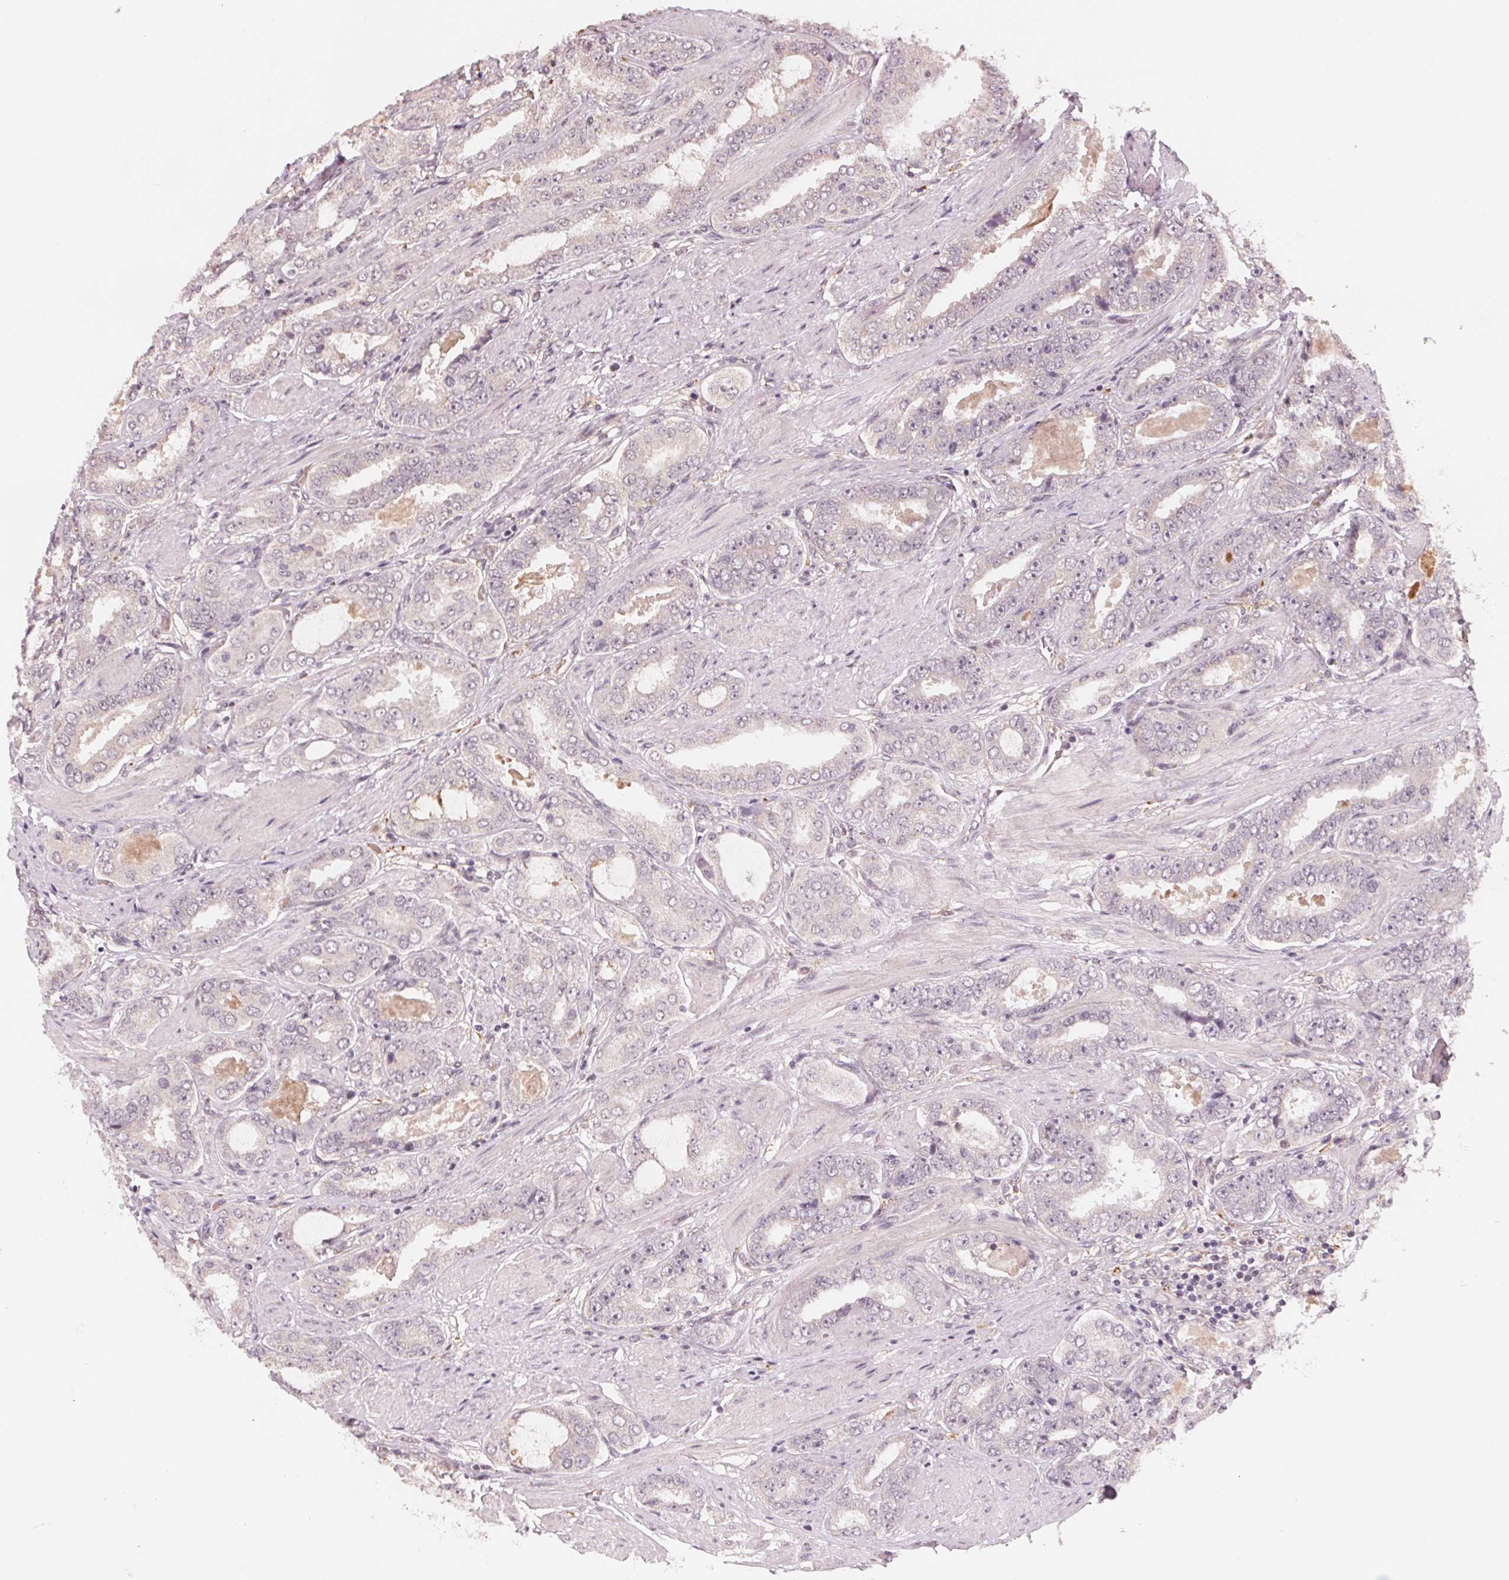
{"staining": {"intensity": "negative", "quantity": "none", "location": "none"}, "tissue": "prostate cancer", "cell_type": "Tumor cells", "image_type": "cancer", "snomed": [{"axis": "morphology", "description": "Adenocarcinoma, High grade"}, {"axis": "topography", "description": "Prostate"}], "caption": "Immunohistochemistry photomicrograph of neoplastic tissue: adenocarcinoma (high-grade) (prostate) stained with DAB (3,3'-diaminobenzidine) reveals no significant protein positivity in tumor cells.", "gene": "IL9R", "patient": {"sex": "male", "age": 63}}